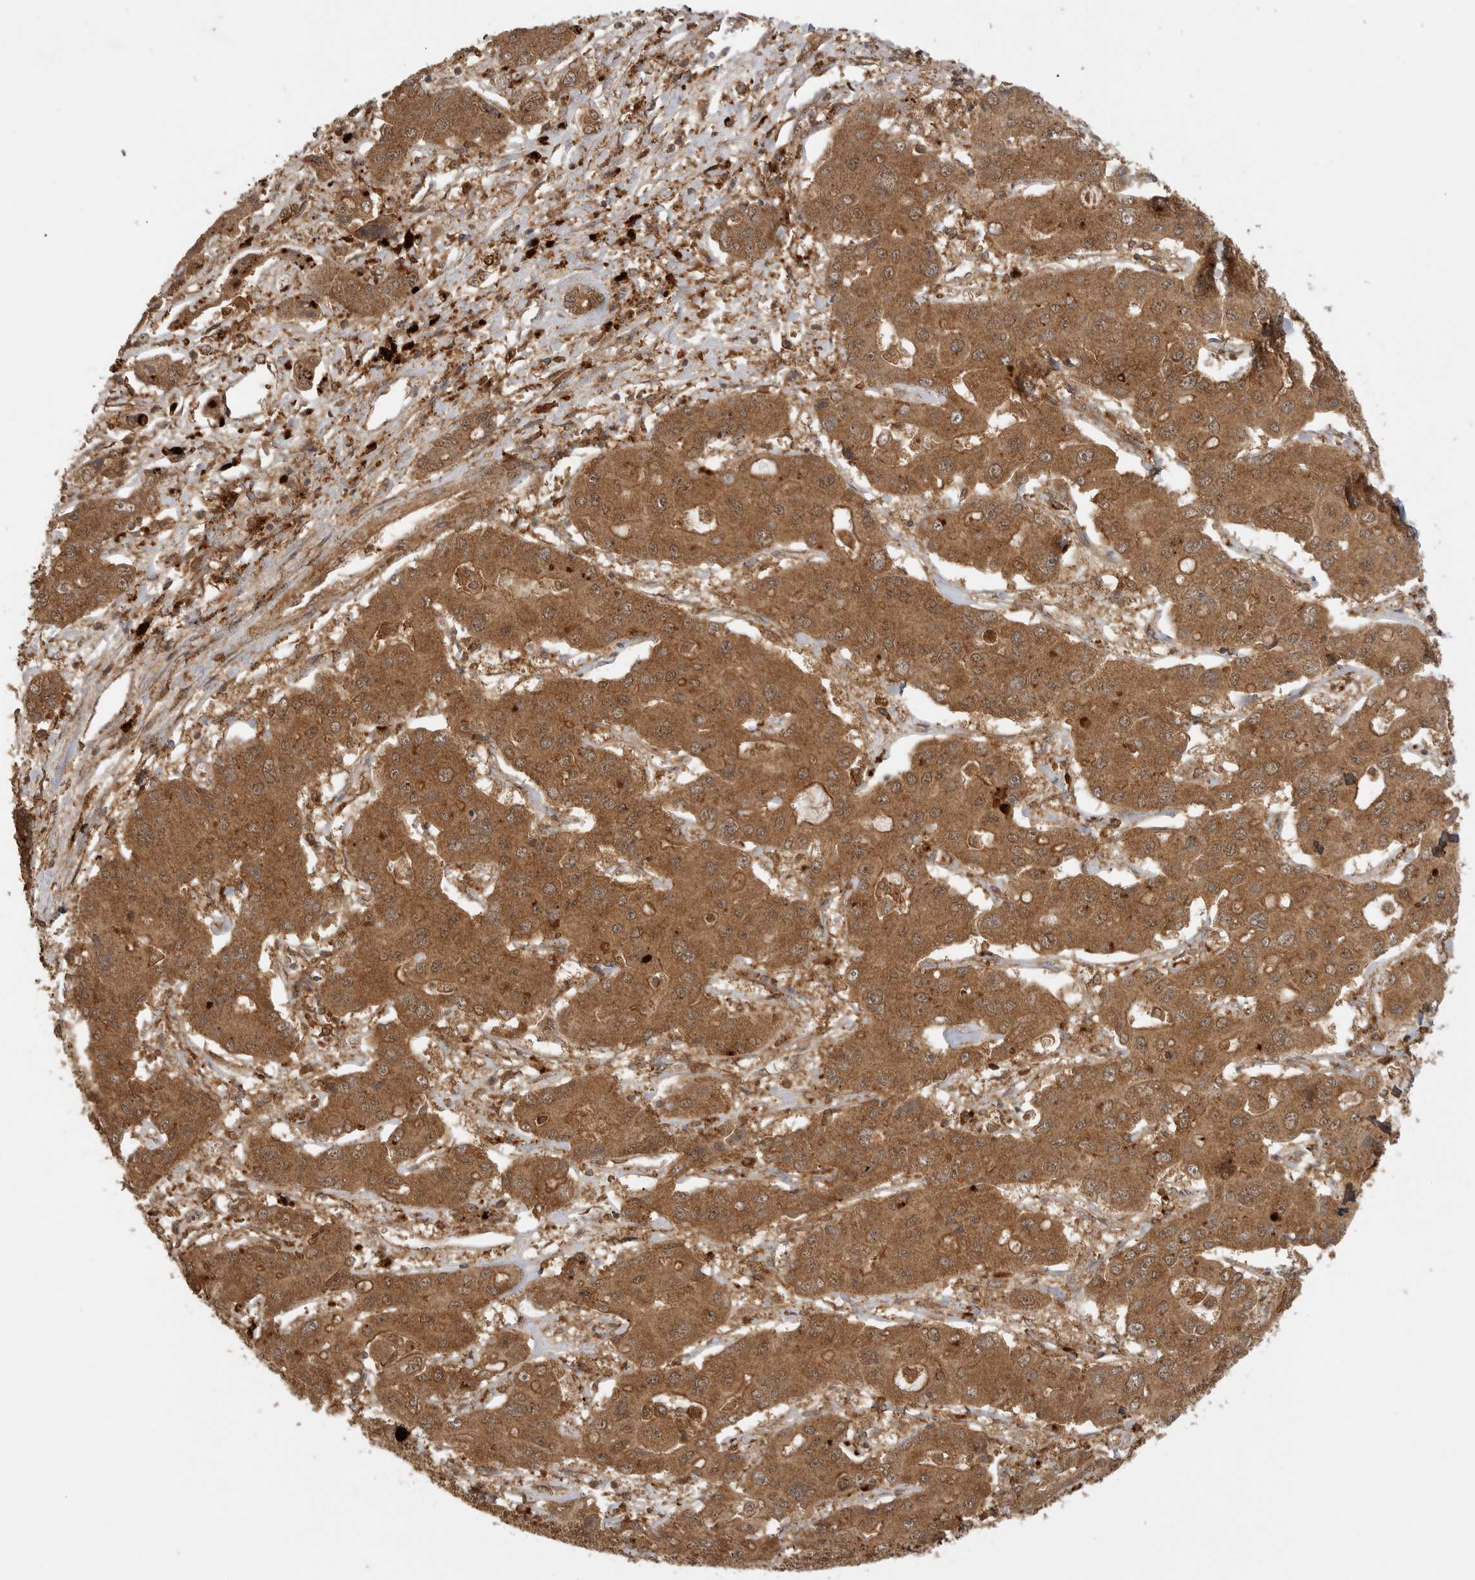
{"staining": {"intensity": "moderate", "quantity": ">75%", "location": "cytoplasmic/membranous"}, "tissue": "liver cancer", "cell_type": "Tumor cells", "image_type": "cancer", "snomed": [{"axis": "morphology", "description": "Cholangiocarcinoma"}, {"axis": "topography", "description": "Liver"}], "caption": "Immunohistochemistry (IHC) of liver cholangiocarcinoma reveals medium levels of moderate cytoplasmic/membranous staining in approximately >75% of tumor cells.", "gene": "ICOSLG", "patient": {"sex": "male", "age": 67}}